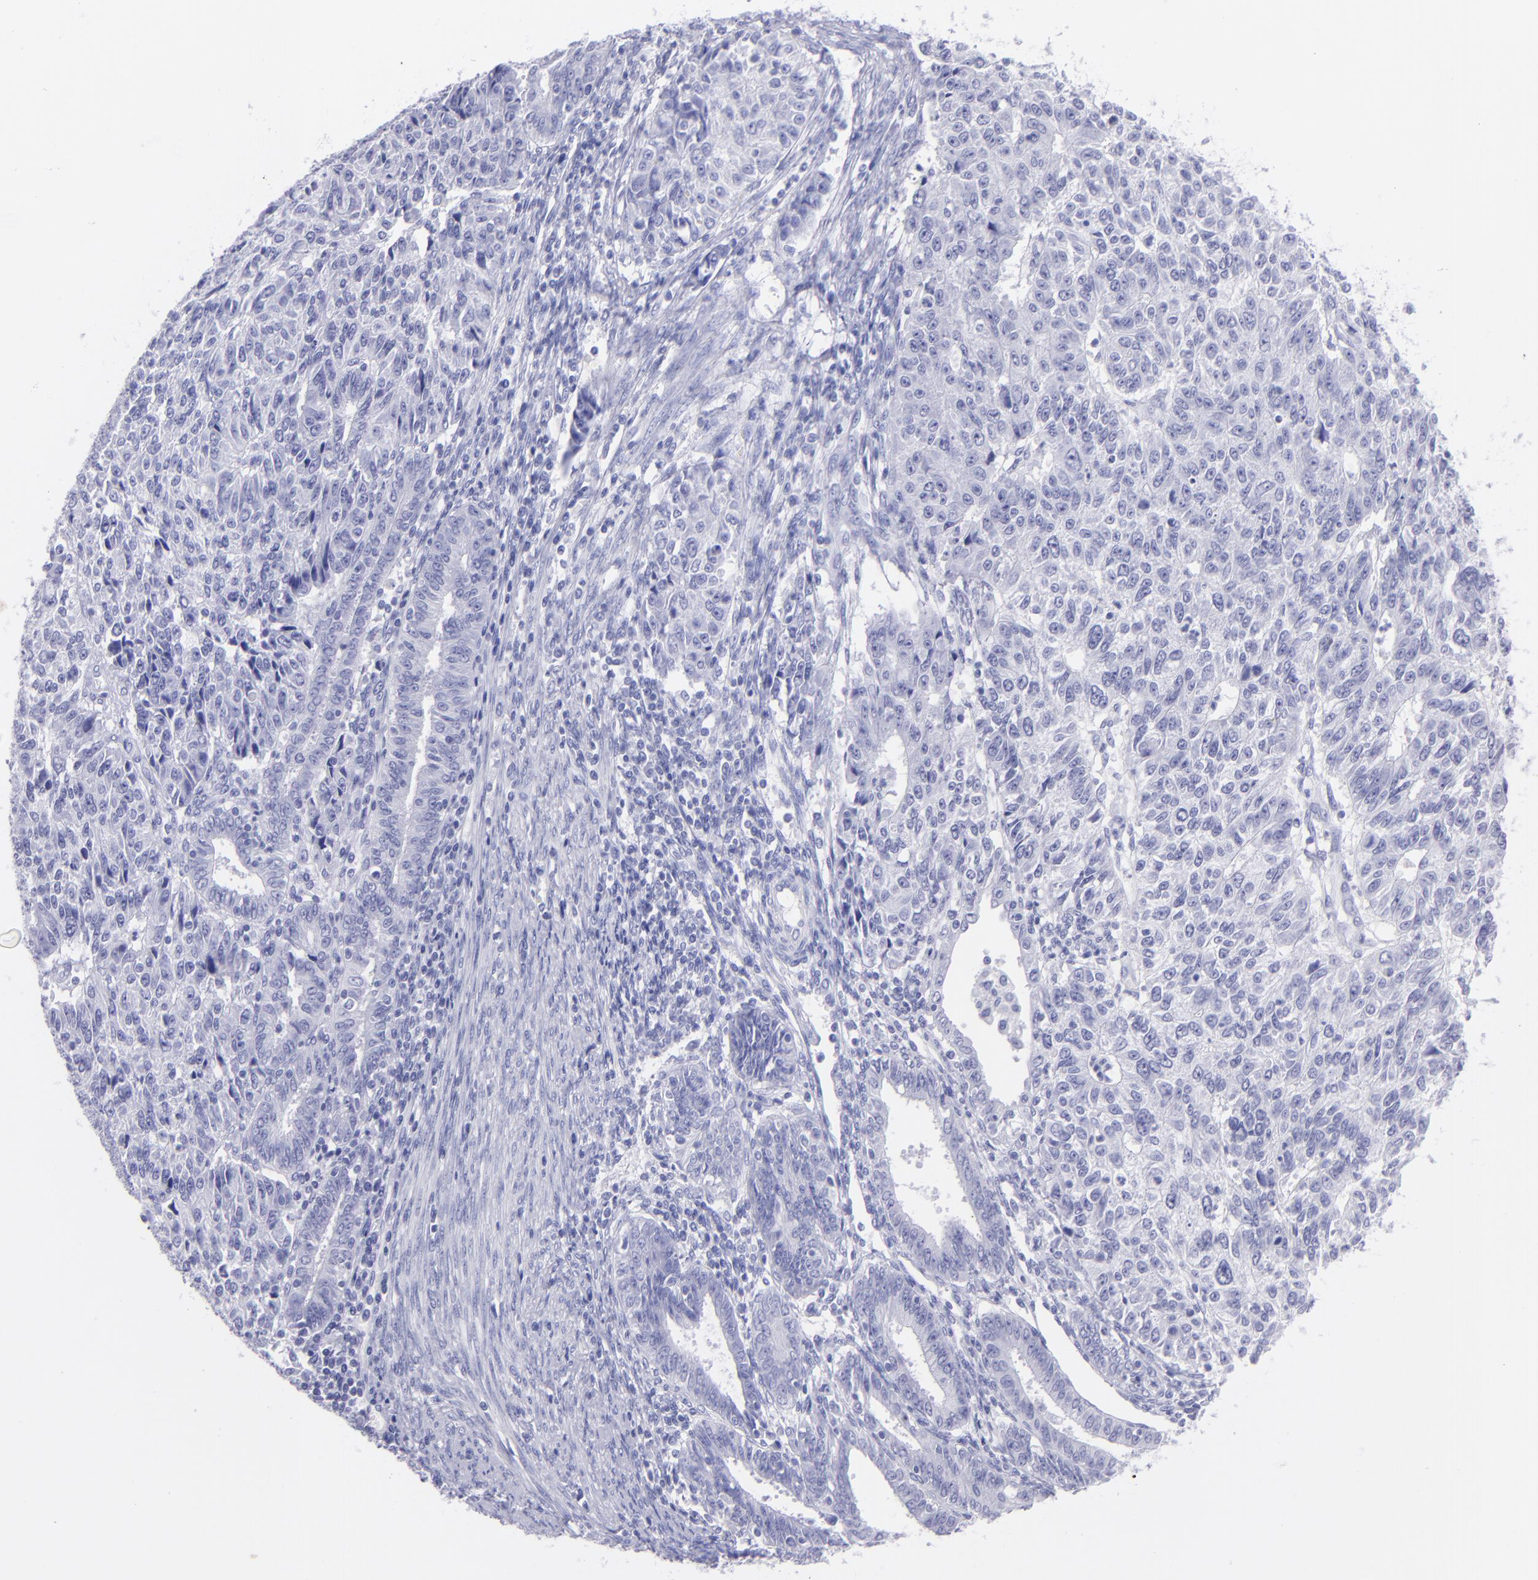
{"staining": {"intensity": "negative", "quantity": "none", "location": "none"}, "tissue": "endometrial cancer", "cell_type": "Tumor cells", "image_type": "cancer", "snomed": [{"axis": "morphology", "description": "Adenocarcinoma, NOS"}, {"axis": "topography", "description": "Endometrium"}], "caption": "Adenocarcinoma (endometrial) was stained to show a protein in brown. There is no significant expression in tumor cells. (DAB immunohistochemistry, high magnification).", "gene": "CNP", "patient": {"sex": "female", "age": 42}}